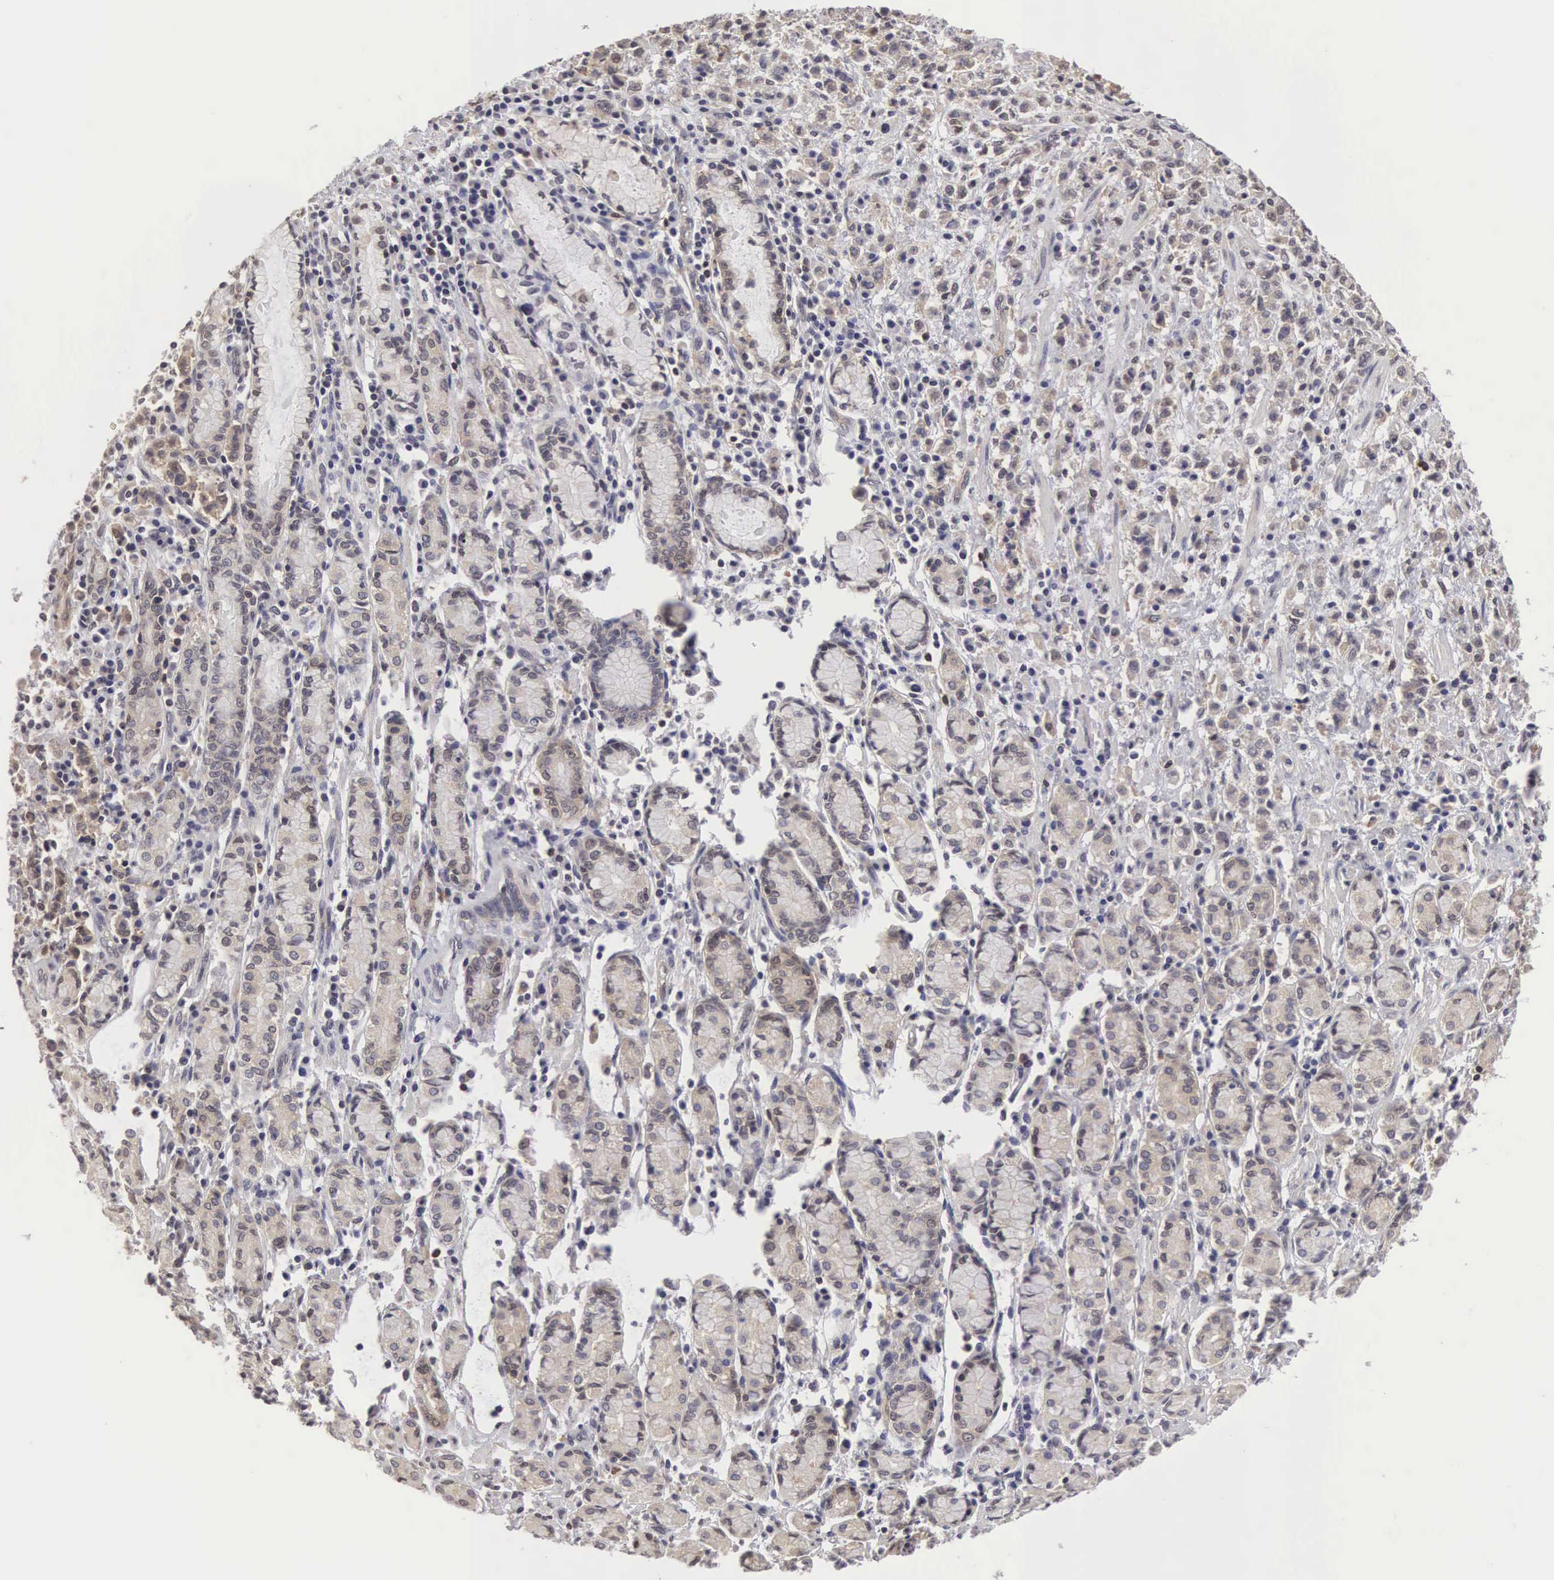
{"staining": {"intensity": "weak", "quantity": "25%-75%", "location": "cytoplasmic/membranous"}, "tissue": "stomach cancer", "cell_type": "Tumor cells", "image_type": "cancer", "snomed": [{"axis": "morphology", "description": "Adenocarcinoma, NOS"}, {"axis": "topography", "description": "Stomach, lower"}], "caption": "Stomach cancer tissue displays weak cytoplasmic/membranous staining in approximately 25%-75% of tumor cells The staining was performed using DAB to visualize the protein expression in brown, while the nuclei were stained in blue with hematoxylin (Magnification: 20x).", "gene": "ADSL", "patient": {"sex": "male", "age": 88}}